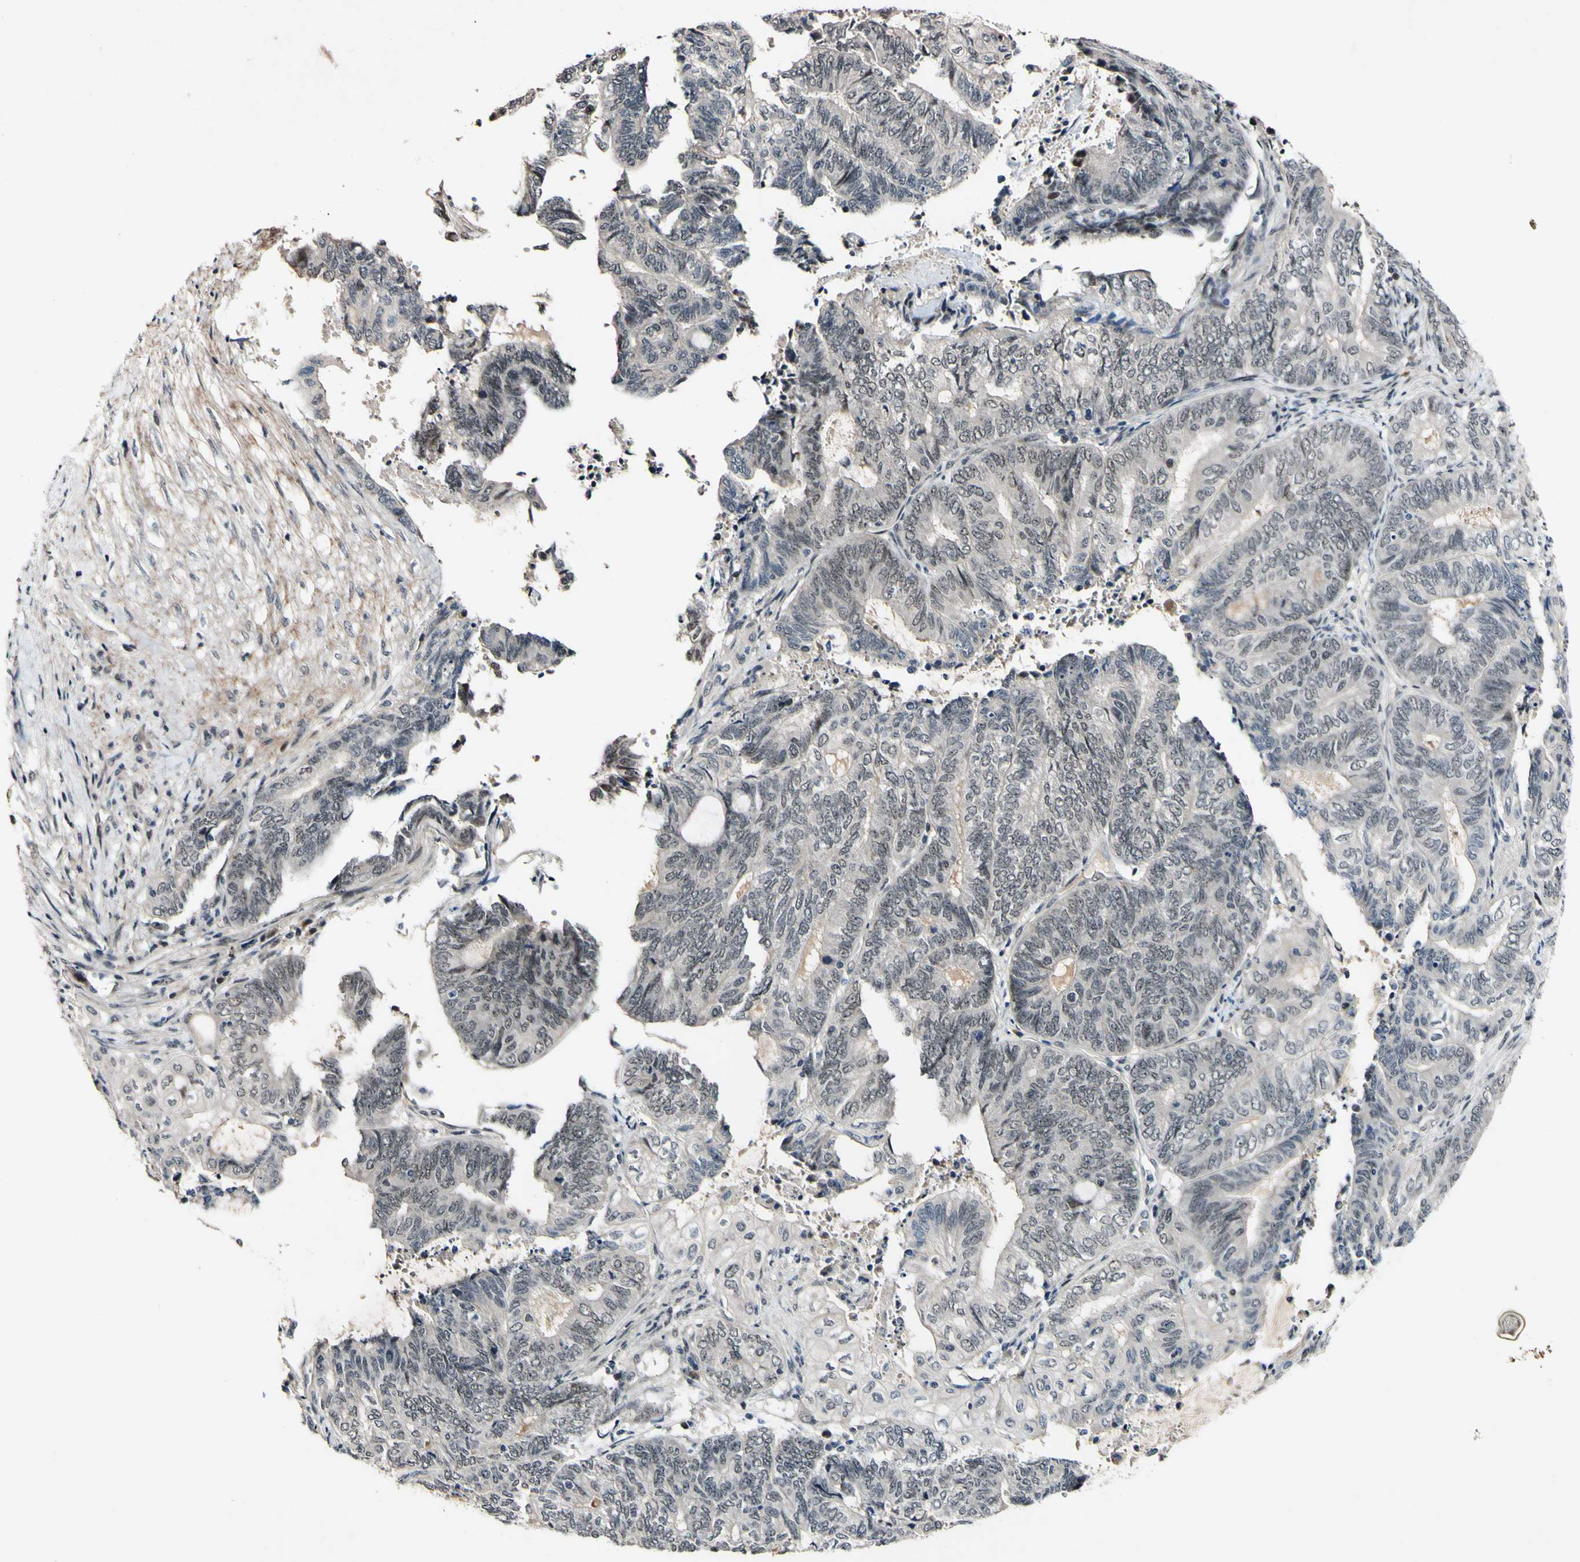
{"staining": {"intensity": "negative", "quantity": "none", "location": "none"}, "tissue": "endometrial cancer", "cell_type": "Tumor cells", "image_type": "cancer", "snomed": [{"axis": "morphology", "description": "Adenocarcinoma, NOS"}, {"axis": "topography", "description": "Uterus"}, {"axis": "topography", "description": "Endometrium"}], "caption": "This histopathology image is of endometrial adenocarcinoma stained with IHC to label a protein in brown with the nuclei are counter-stained blue. There is no positivity in tumor cells.", "gene": "POLR2F", "patient": {"sex": "female", "age": 70}}